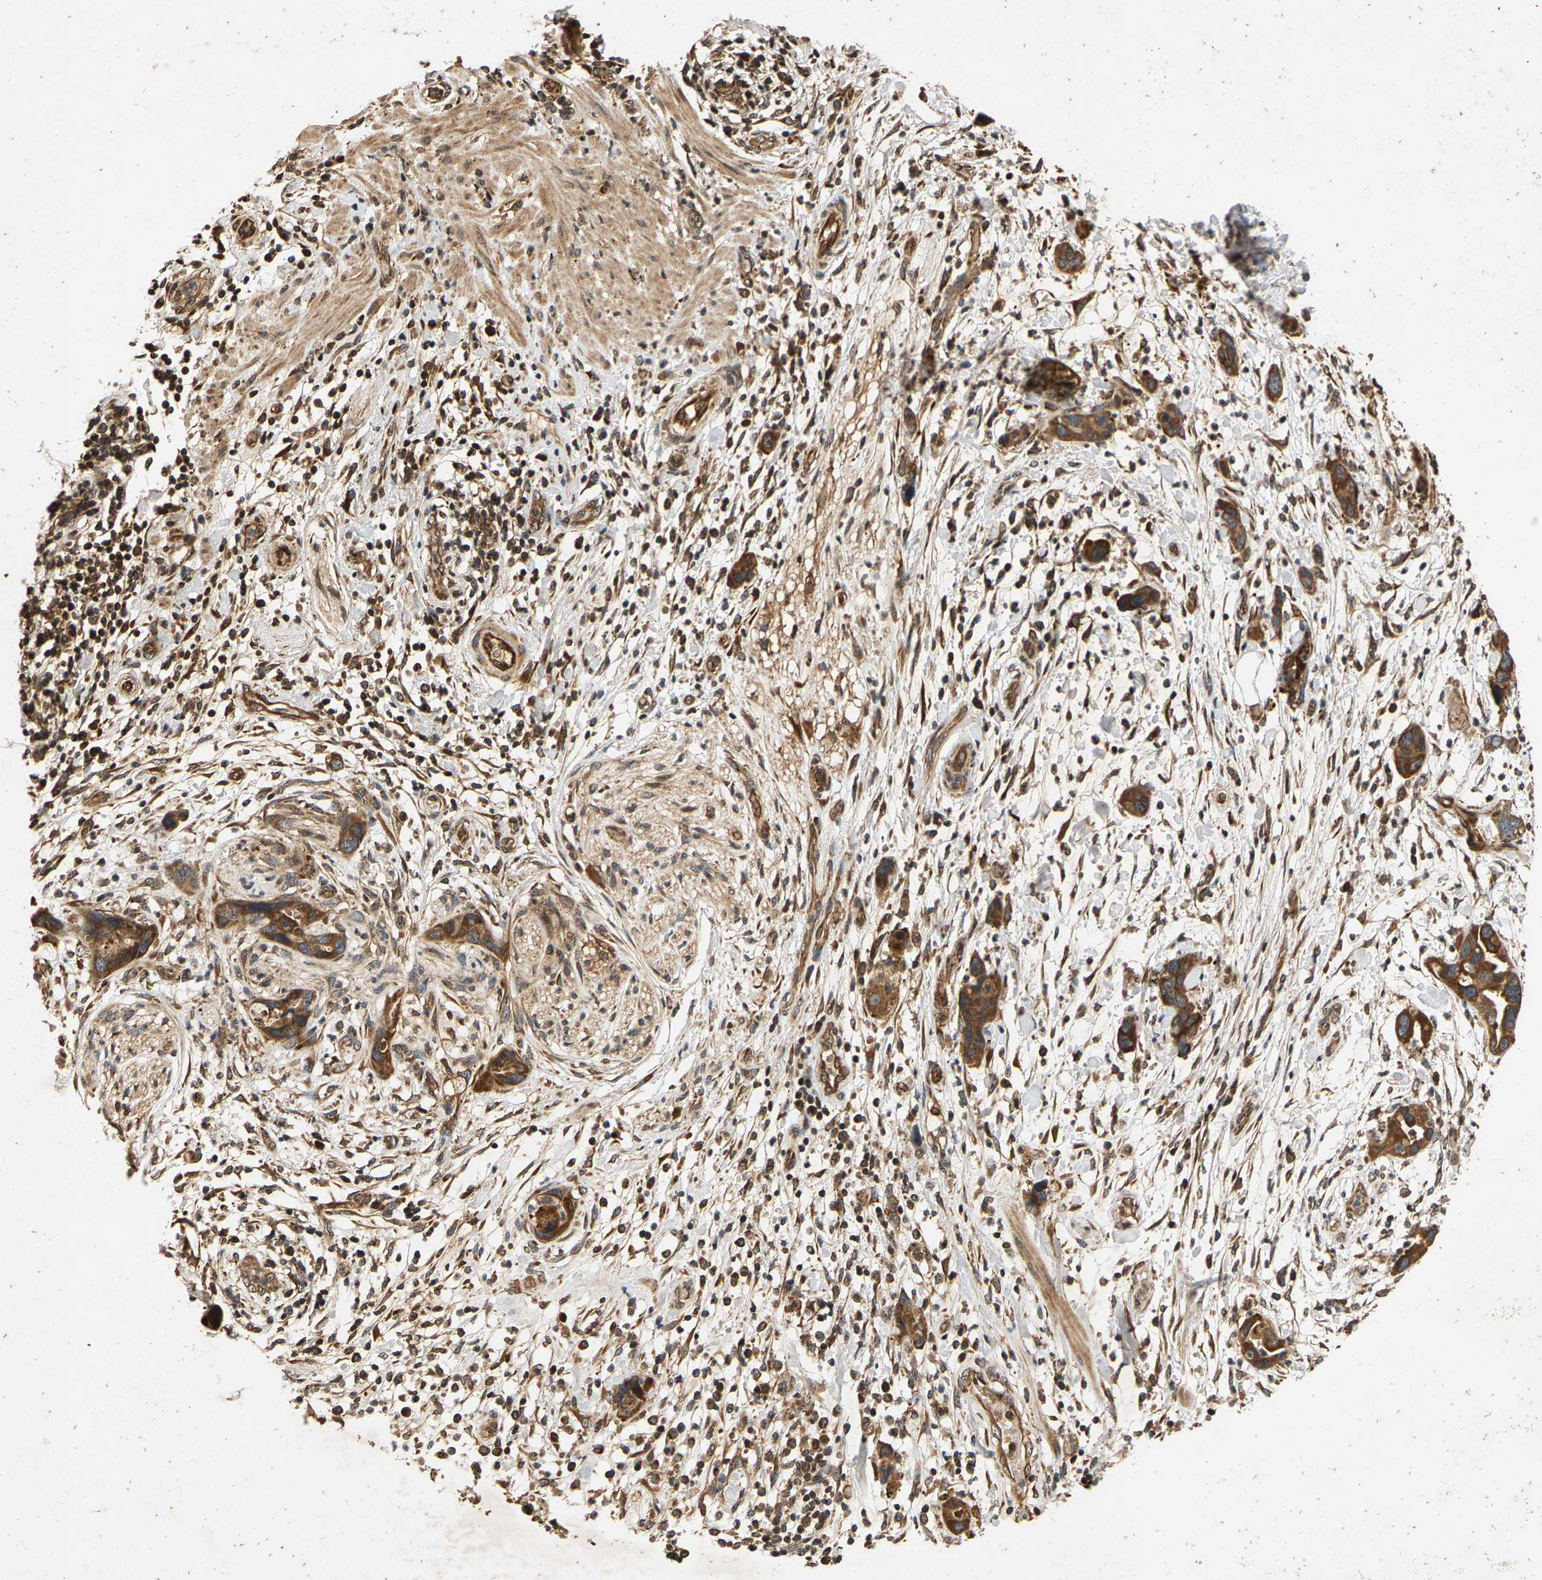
{"staining": {"intensity": "moderate", "quantity": ">75%", "location": "cytoplasmic/membranous"}, "tissue": "pancreatic cancer", "cell_type": "Tumor cells", "image_type": "cancer", "snomed": [{"axis": "morphology", "description": "Adenocarcinoma, NOS"}, {"axis": "topography", "description": "Pancreas"}], "caption": "An immunohistochemistry (IHC) photomicrograph of tumor tissue is shown. Protein staining in brown shows moderate cytoplasmic/membranous positivity in pancreatic adenocarcinoma within tumor cells. The staining was performed using DAB (3,3'-diaminobenzidine), with brown indicating positive protein expression. Nuclei are stained blue with hematoxylin.", "gene": "CIDEC", "patient": {"sex": "female", "age": 71}}